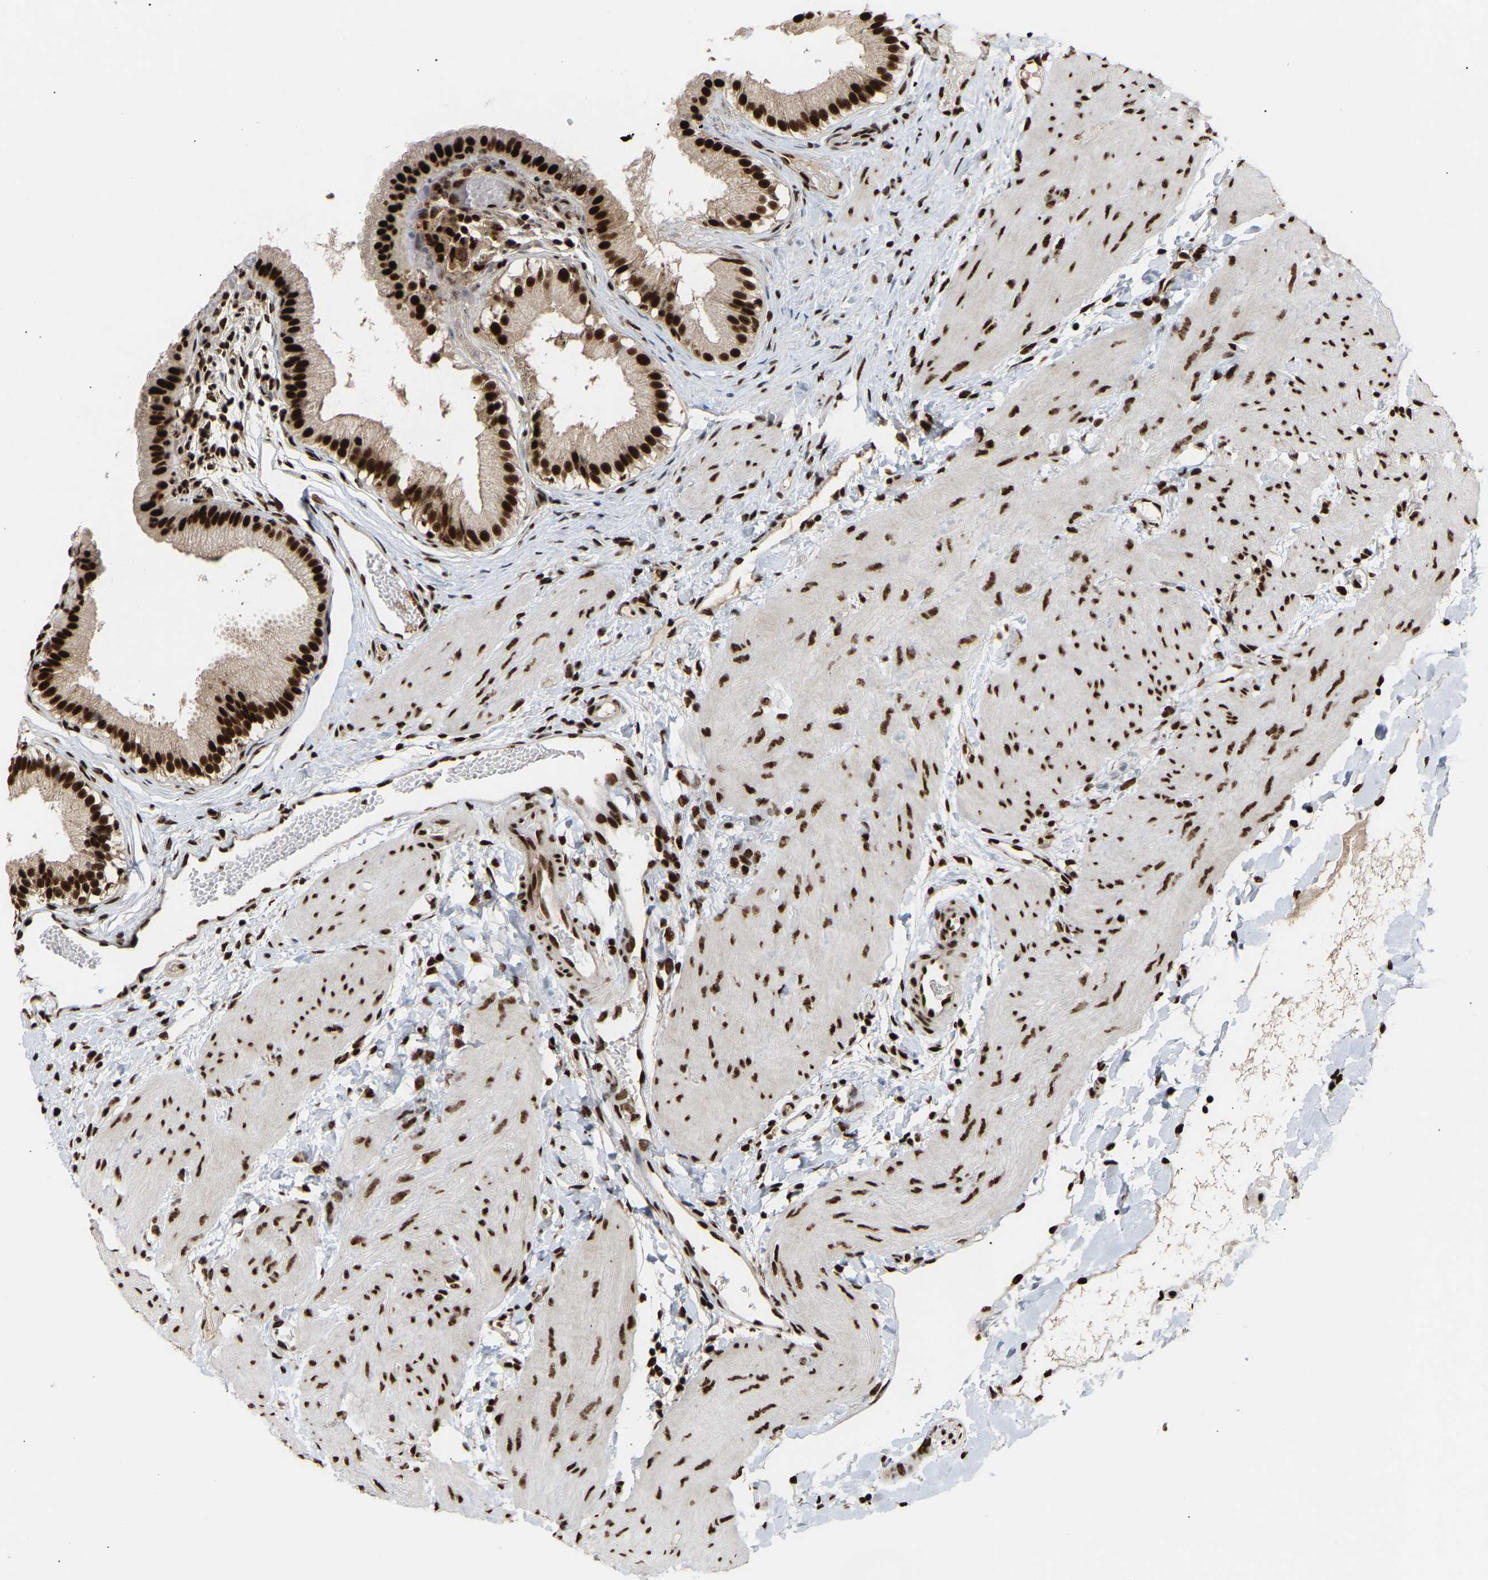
{"staining": {"intensity": "strong", "quantity": ">75%", "location": "nuclear"}, "tissue": "gallbladder", "cell_type": "Glandular cells", "image_type": "normal", "snomed": [{"axis": "morphology", "description": "Normal tissue, NOS"}, {"axis": "topography", "description": "Gallbladder"}], "caption": "Brown immunohistochemical staining in normal gallbladder shows strong nuclear expression in approximately >75% of glandular cells.", "gene": "ALYREF", "patient": {"sex": "female", "age": 26}}